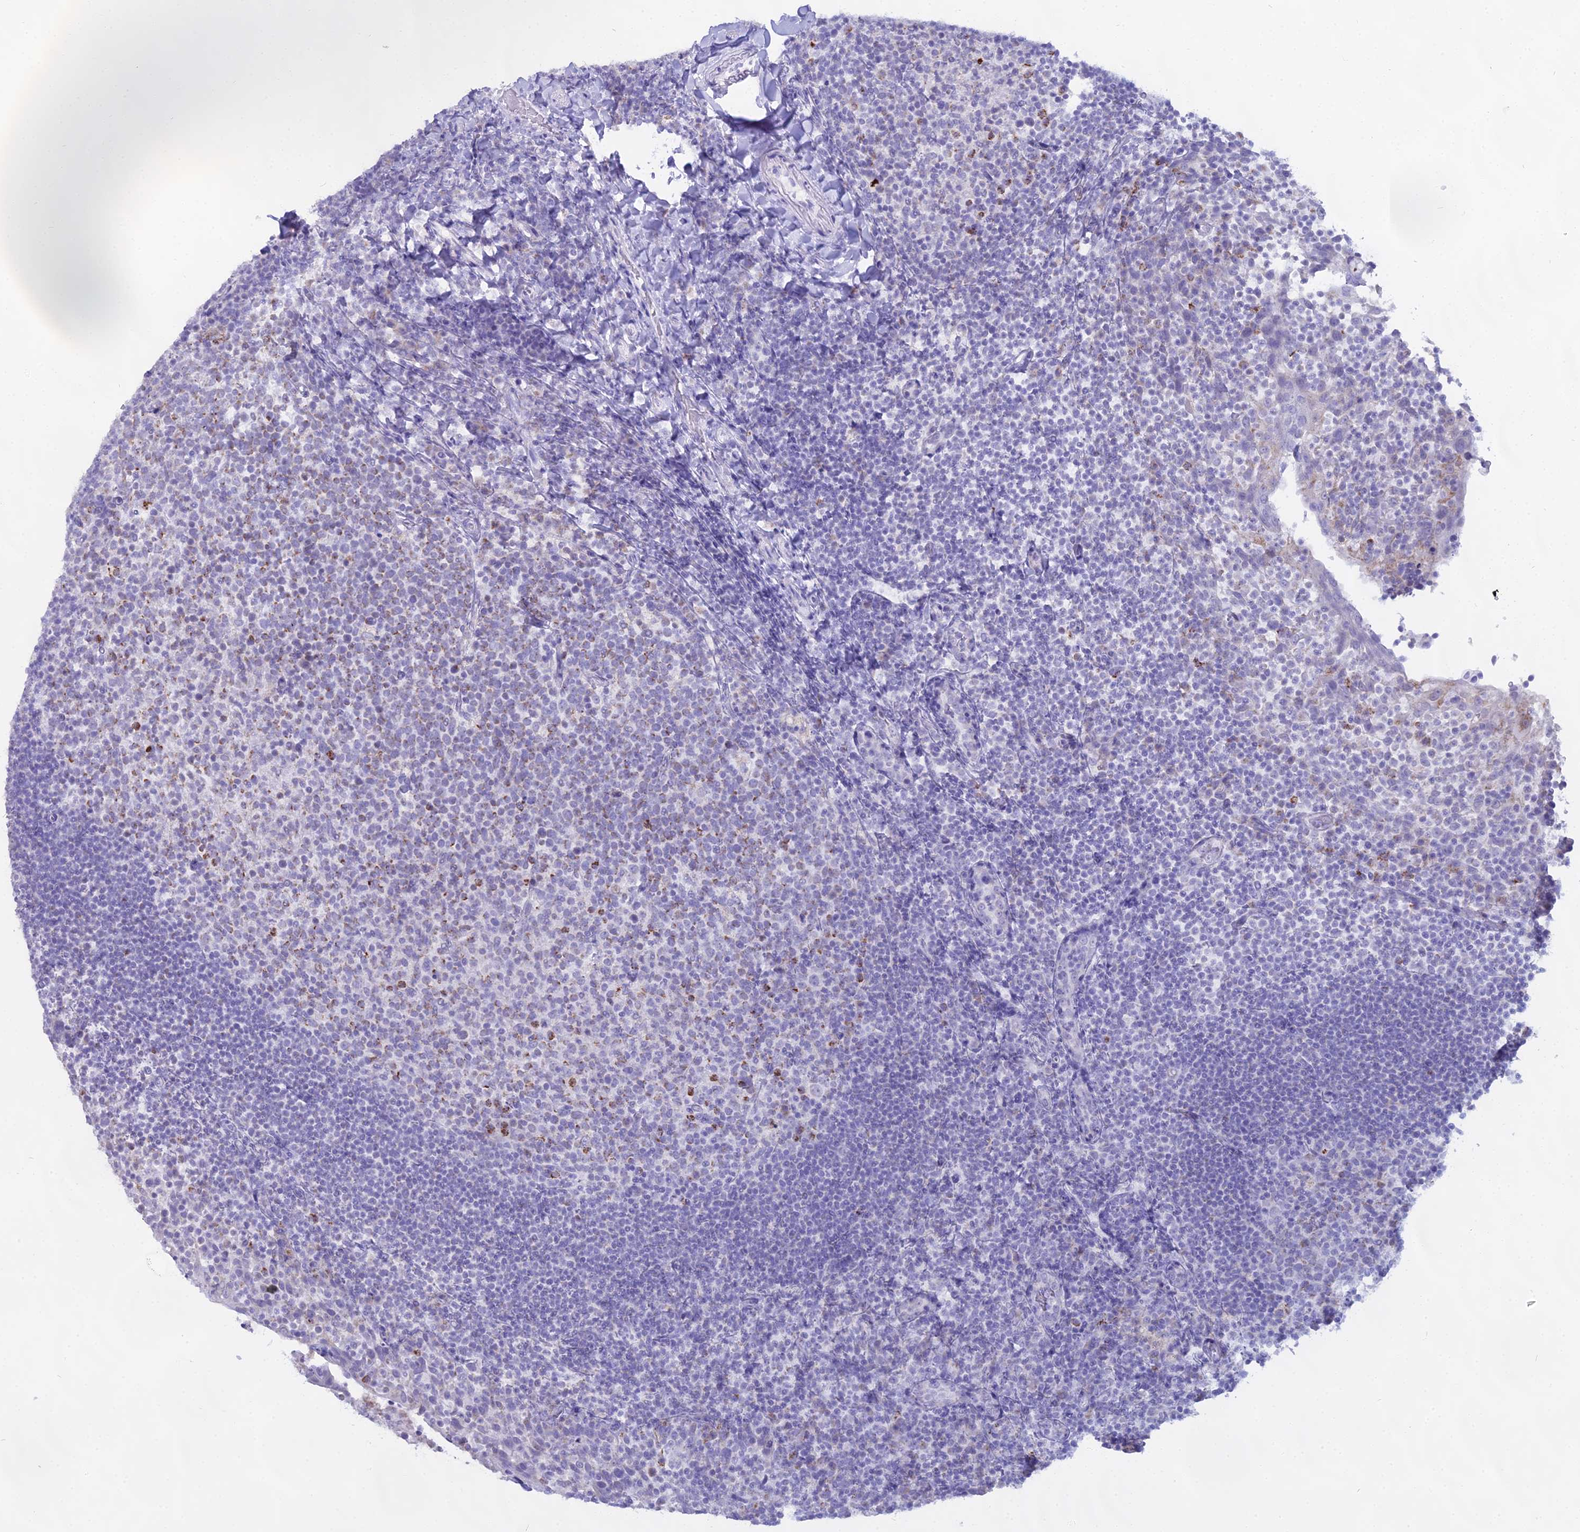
{"staining": {"intensity": "moderate", "quantity": "<25%", "location": "cytoplasmic/membranous"}, "tissue": "tonsil", "cell_type": "Germinal center cells", "image_type": "normal", "snomed": [{"axis": "morphology", "description": "Normal tissue, NOS"}, {"axis": "topography", "description": "Tonsil"}], "caption": "A micrograph of human tonsil stained for a protein reveals moderate cytoplasmic/membranous brown staining in germinal center cells. The staining is performed using DAB (3,3'-diaminobenzidine) brown chromogen to label protein expression. The nuclei are counter-stained blue using hematoxylin.", "gene": "CGB1", "patient": {"sex": "female", "age": 10}}